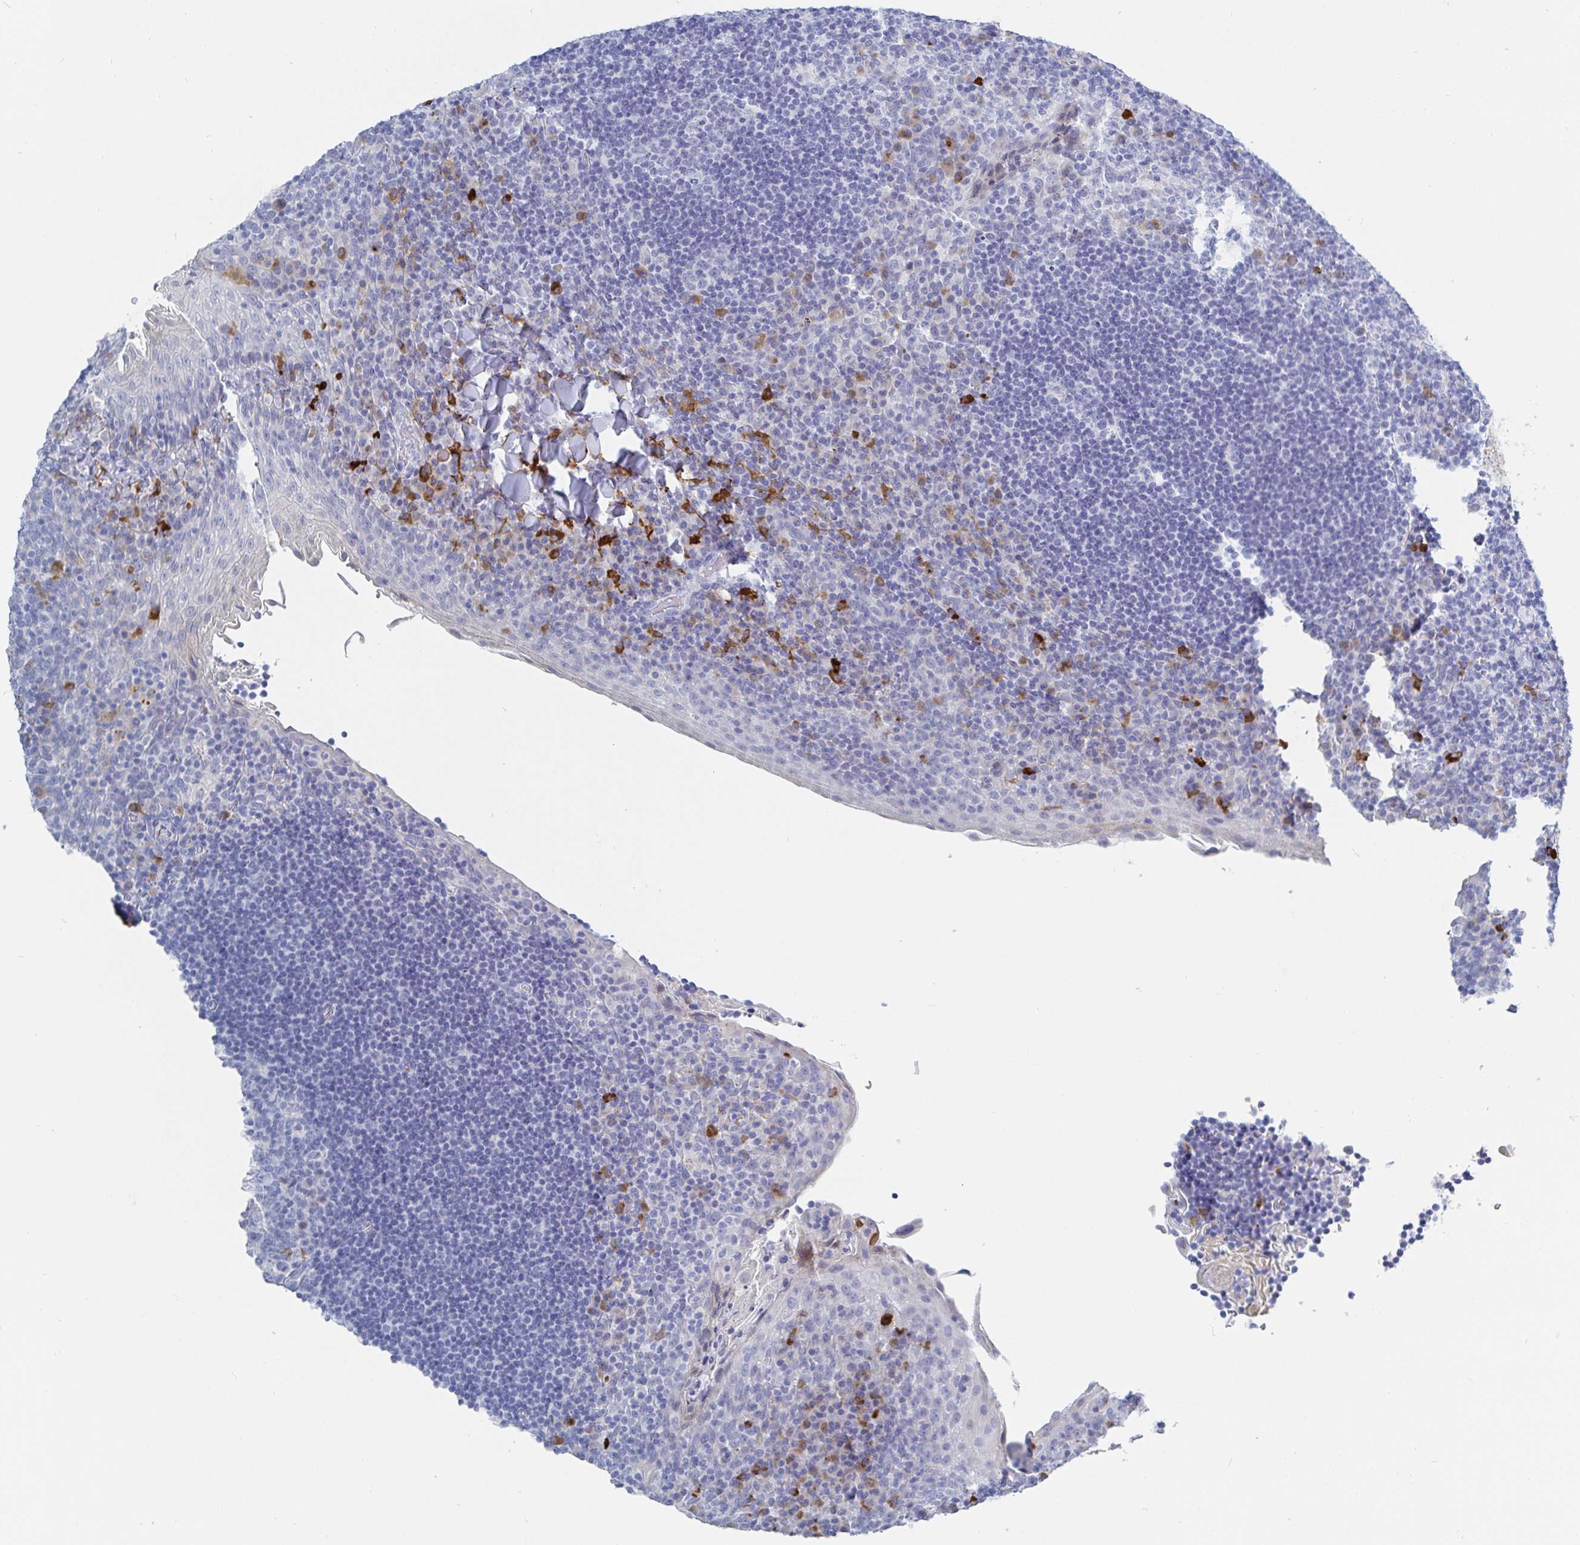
{"staining": {"intensity": "negative", "quantity": "none", "location": "none"}, "tissue": "tonsil", "cell_type": "Germinal center cells", "image_type": "normal", "snomed": [{"axis": "morphology", "description": "Normal tissue, NOS"}, {"axis": "topography", "description": "Tonsil"}], "caption": "DAB (3,3'-diaminobenzidine) immunohistochemical staining of unremarkable tonsil exhibits no significant expression in germinal center cells.", "gene": "OR2A1", "patient": {"sex": "male", "age": 17}}